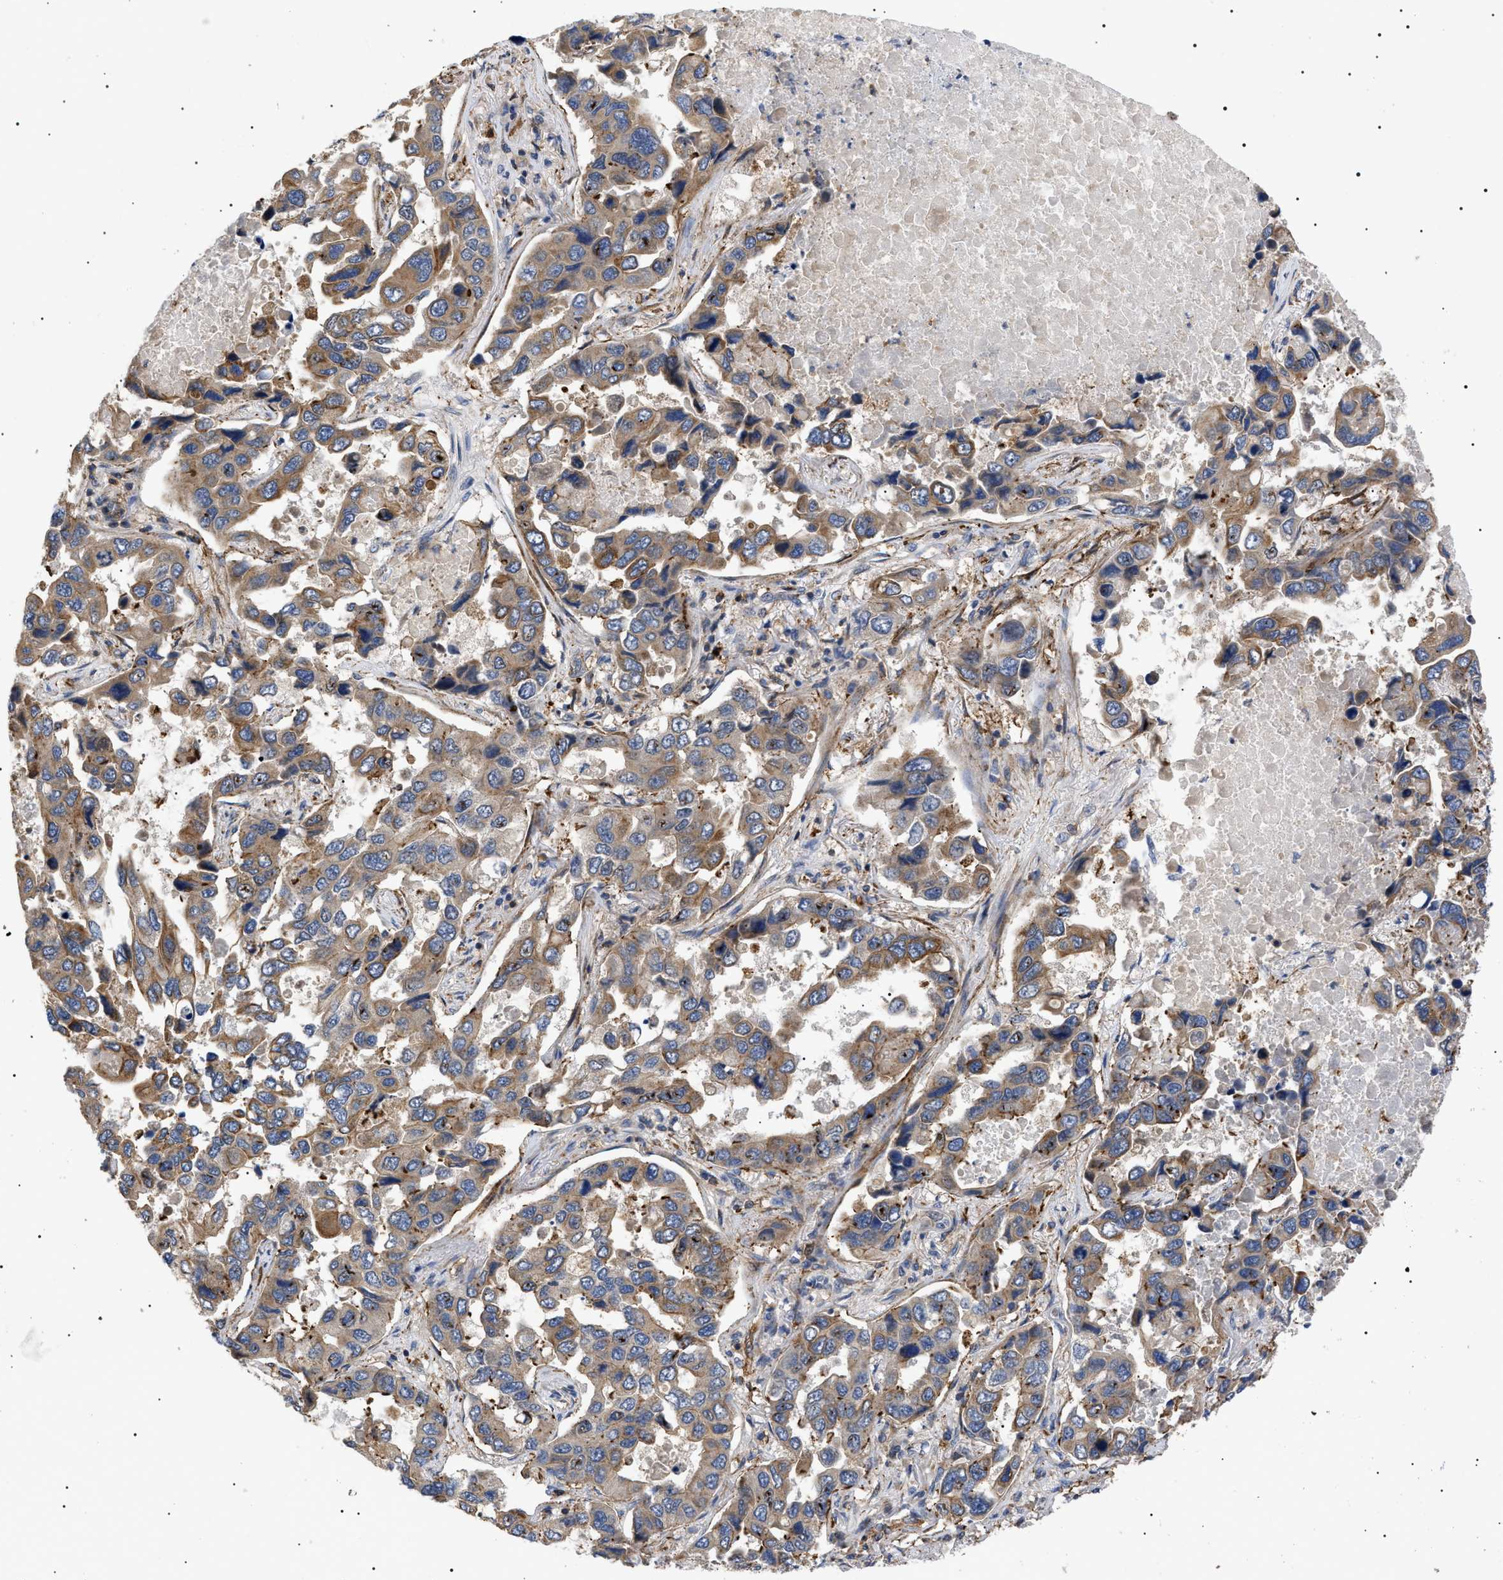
{"staining": {"intensity": "moderate", "quantity": ">75%", "location": "cytoplasmic/membranous"}, "tissue": "lung cancer", "cell_type": "Tumor cells", "image_type": "cancer", "snomed": [{"axis": "morphology", "description": "Adenocarcinoma, NOS"}, {"axis": "topography", "description": "Lung"}], "caption": "A medium amount of moderate cytoplasmic/membranous staining is seen in about >75% of tumor cells in lung cancer (adenocarcinoma) tissue.", "gene": "TMTC4", "patient": {"sex": "male", "age": 64}}